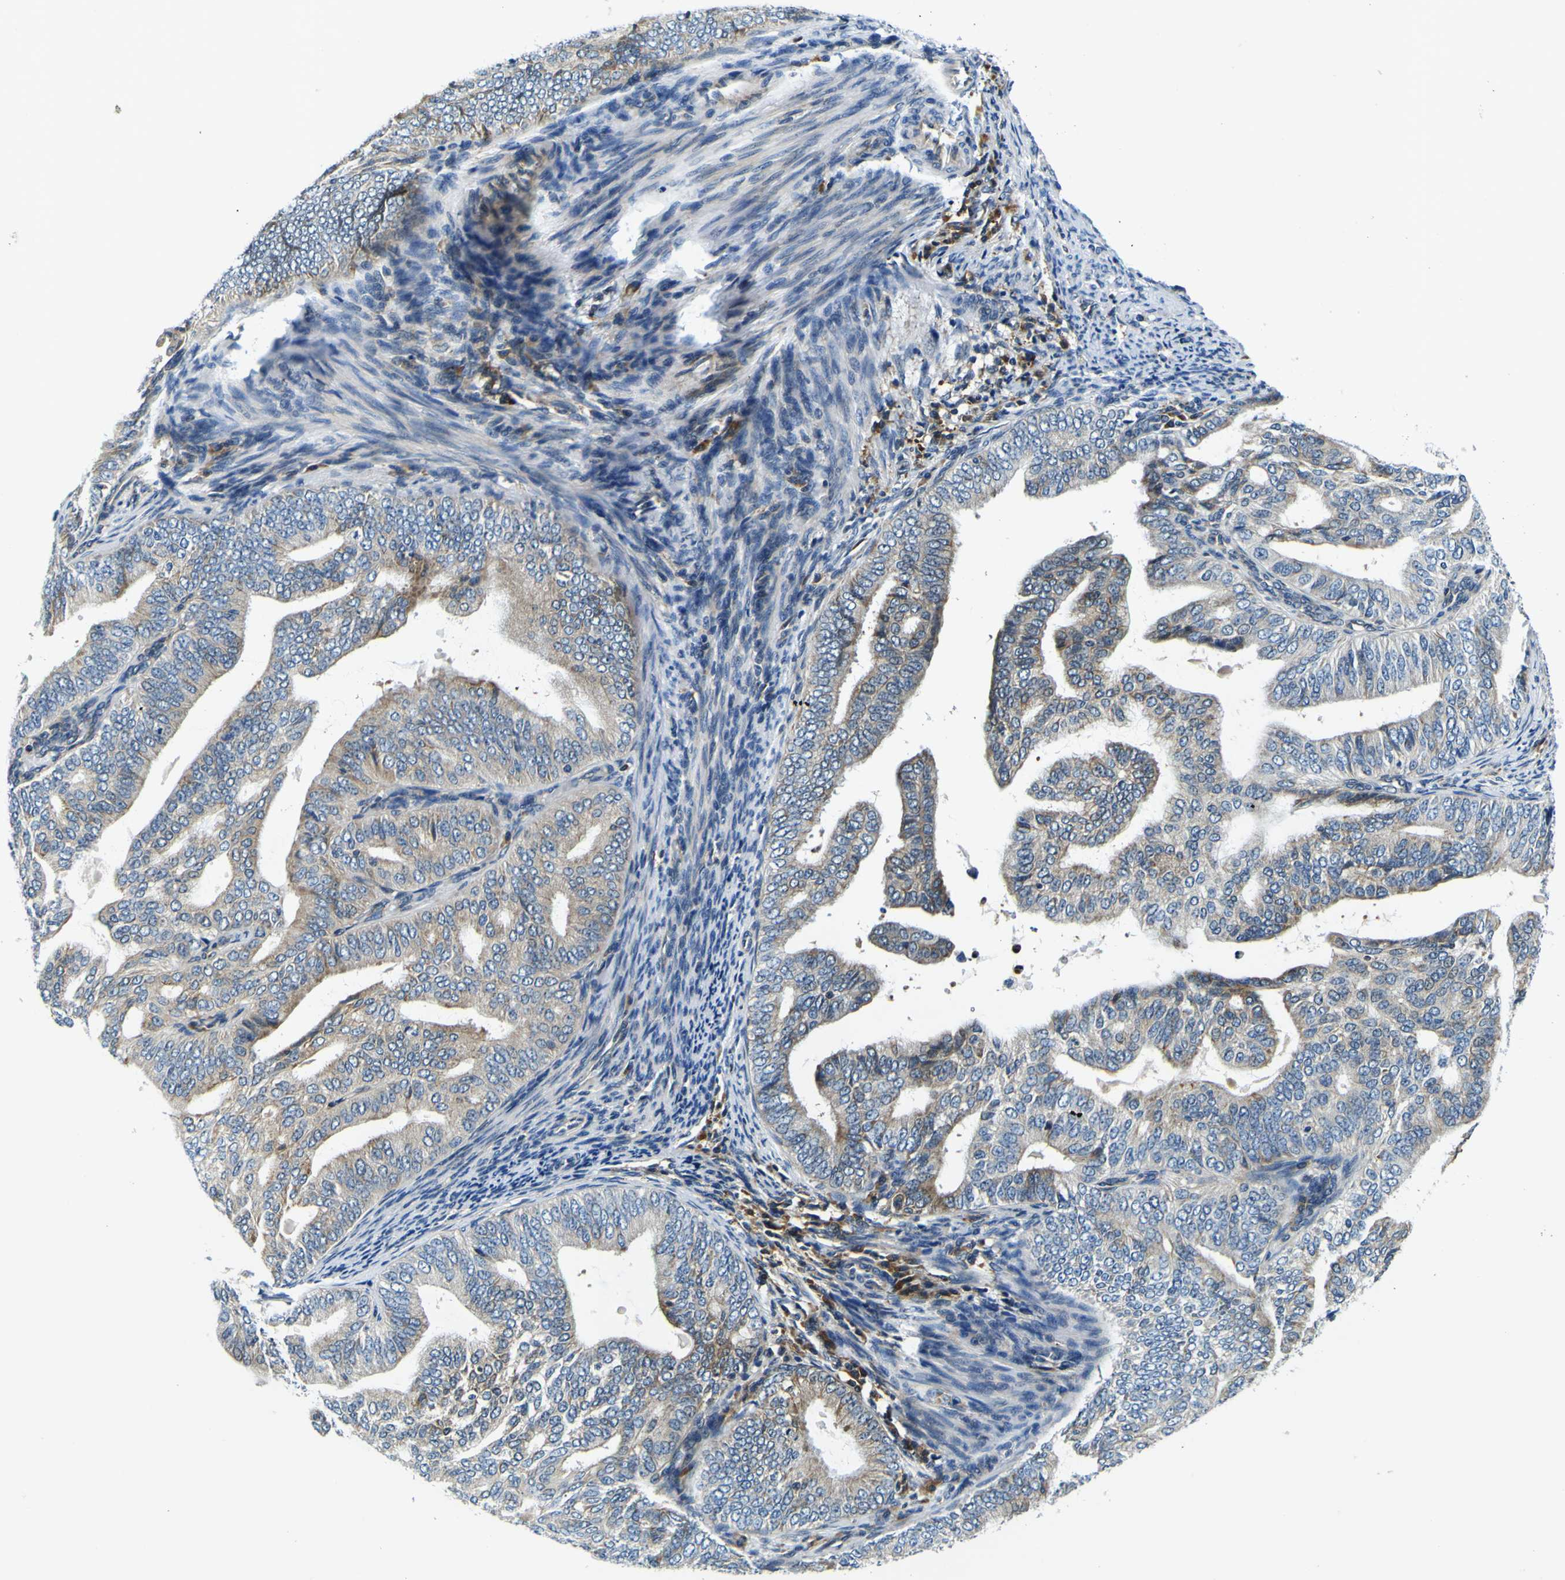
{"staining": {"intensity": "weak", "quantity": "25%-75%", "location": "cytoplasmic/membranous"}, "tissue": "endometrial cancer", "cell_type": "Tumor cells", "image_type": "cancer", "snomed": [{"axis": "morphology", "description": "Adenocarcinoma, NOS"}, {"axis": "topography", "description": "Endometrium"}], "caption": "Endometrial adenocarcinoma stained for a protein exhibits weak cytoplasmic/membranous positivity in tumor cells.", "gene": "NLRP3", "patient": {"sex": "female", "age": 58}}